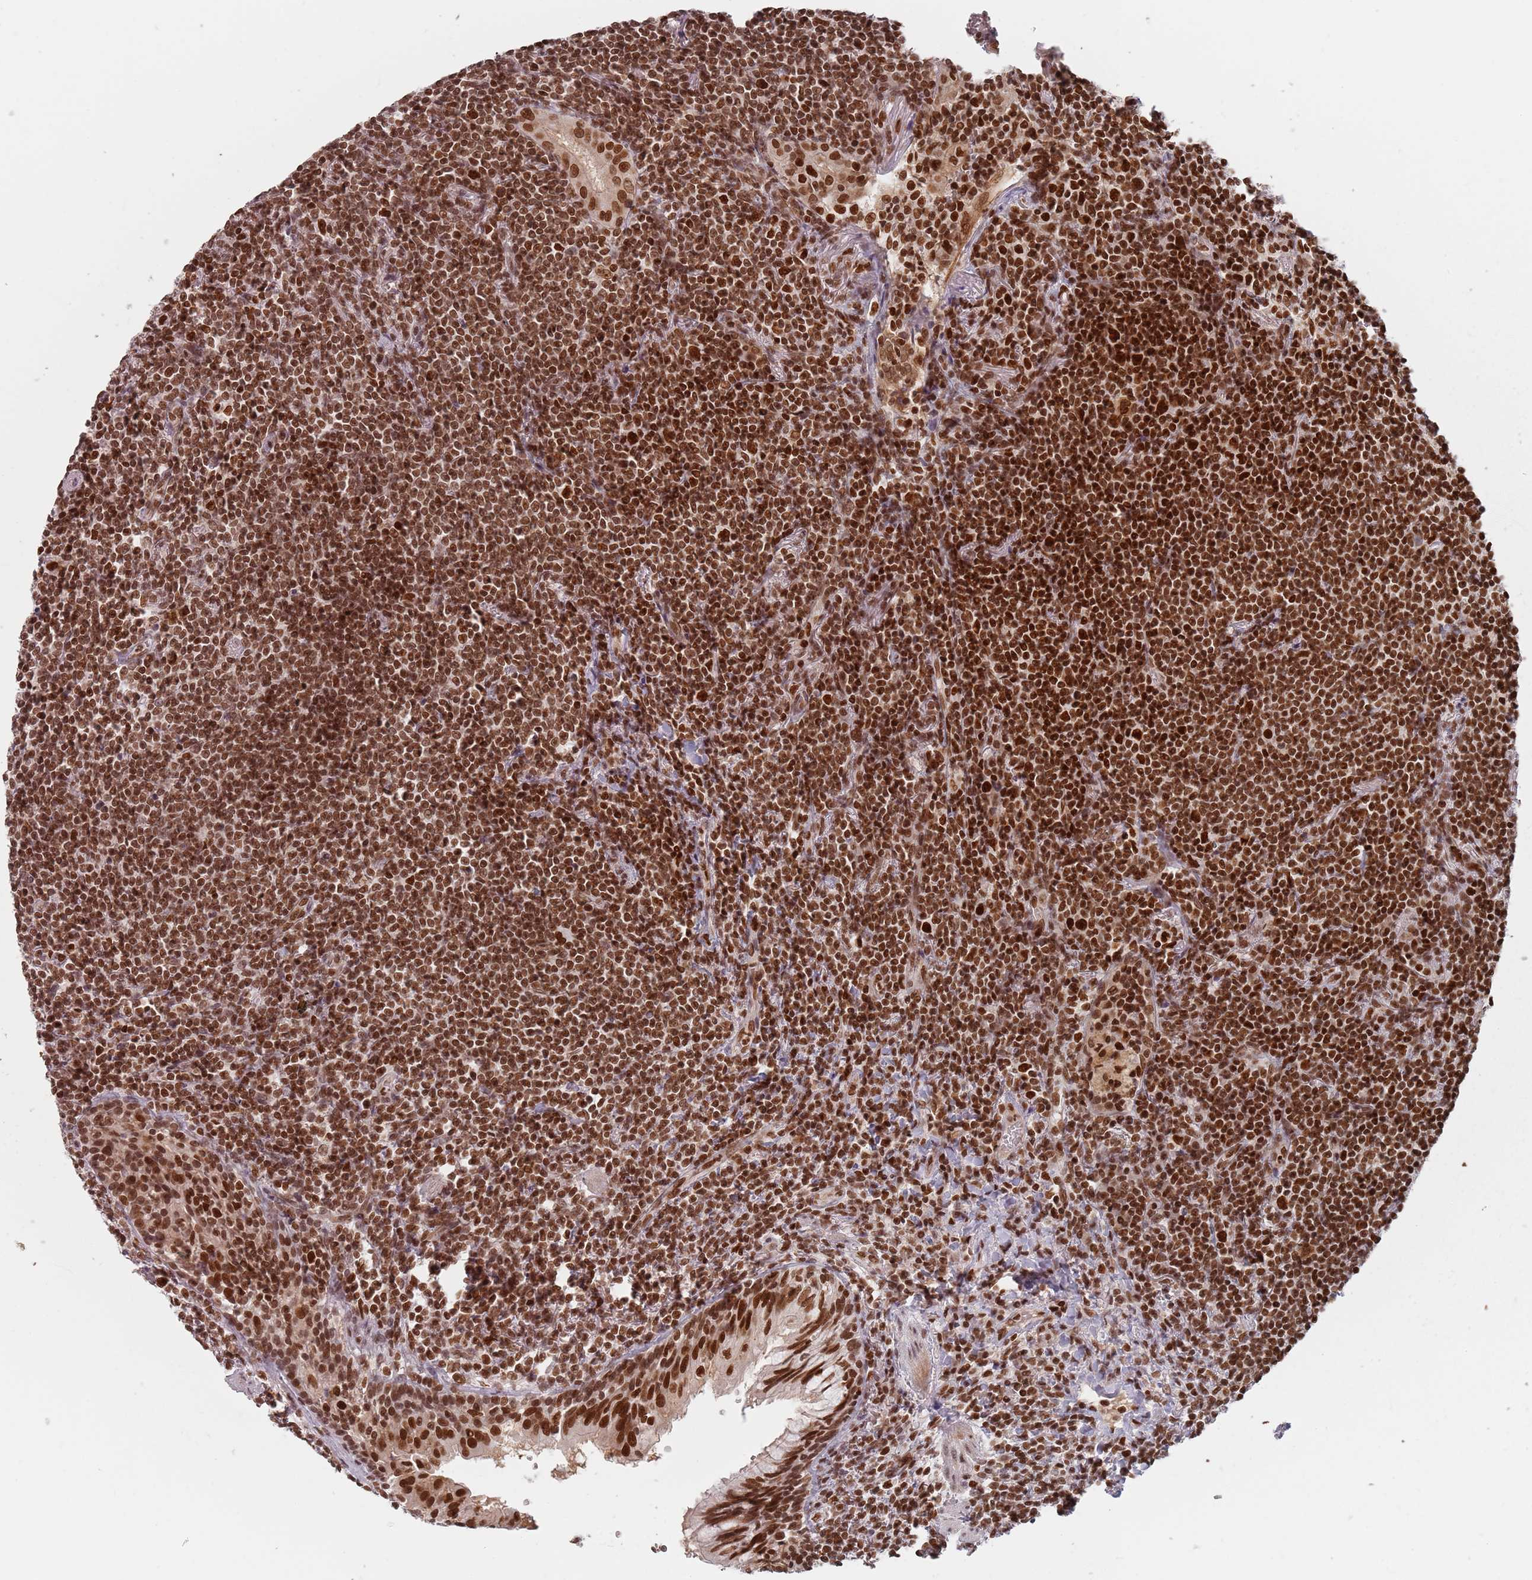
{"staining": {"intensity": "strong", "quantity": ">75%", "location": "nuclear"}, "tissue": "lymphoma", "cell_type": "Tumor cells", "image_type": "cancer", "snomed": [{"axis": "morphology", "description": "Malignant lymphoma, non-Hodgkin's type, Low grade"}, {"axis": "topography", "description": "Lung"}], "caption": "Lymphoma stained for a protein (brown) displays strong nuclear positive positivity in about >75% of tumor cells.", "gene": "NUP50", "patient": {"sex": "female", "age": 71}}